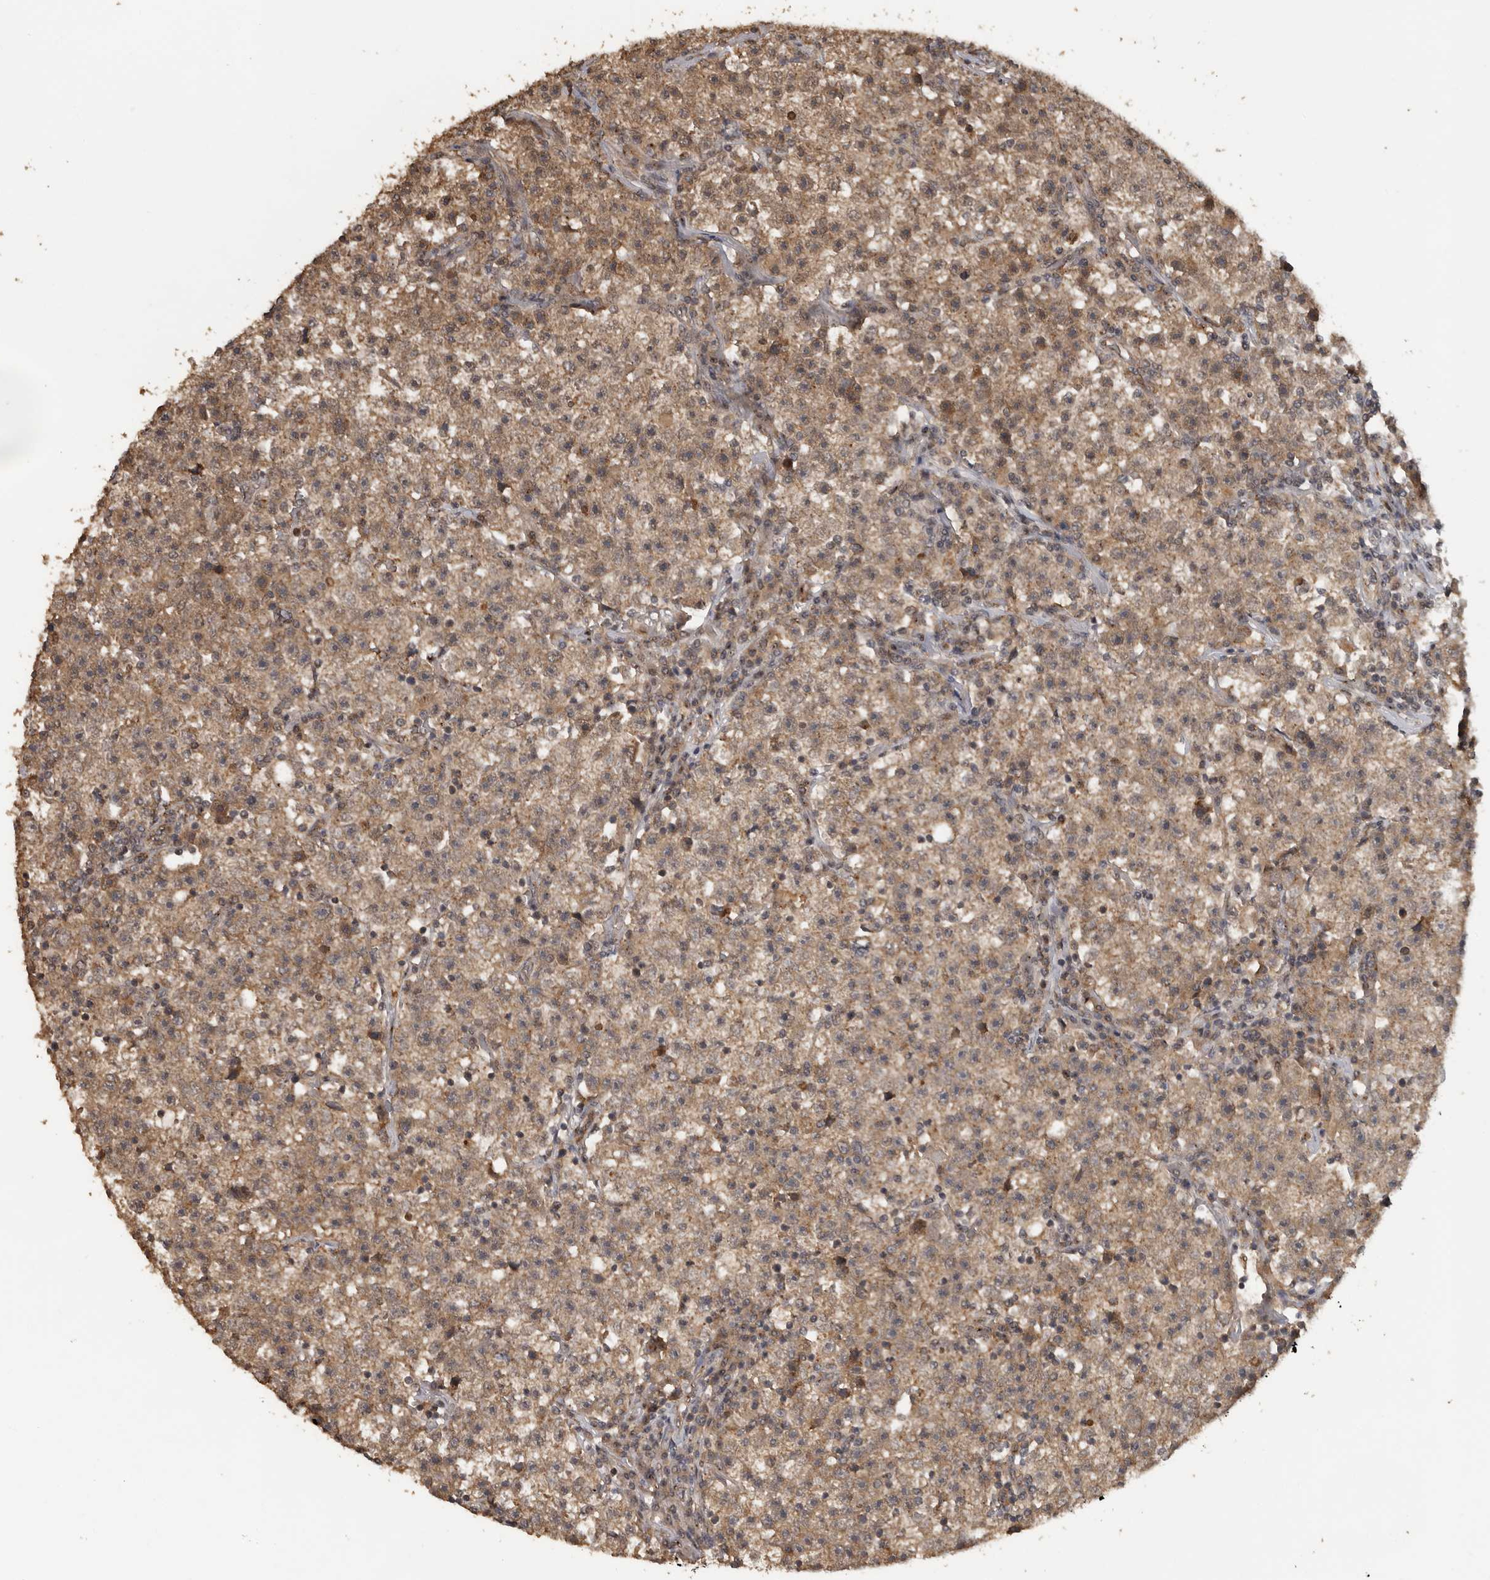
{"staining": {"intensity": "moderate", "quantity": ">75%", "location": "cytoplasmic/membranous"}, "tissue": "testis cancer", "cell_type": "Tumor cells", "image_type": "cancer", "snomed": [{"axis": "morphology", "description": "Seminoma, NOS"}, {"axis": "topography", "description": "Testis"}], "caption": "This is a photomicrograph of IHC staining of seminoma (testis), which shows moderate staining in the cytoplasmic/membranous of tumor cells.", "gene": "CEP350", "patient": {"sex": "male", "age": 22}}